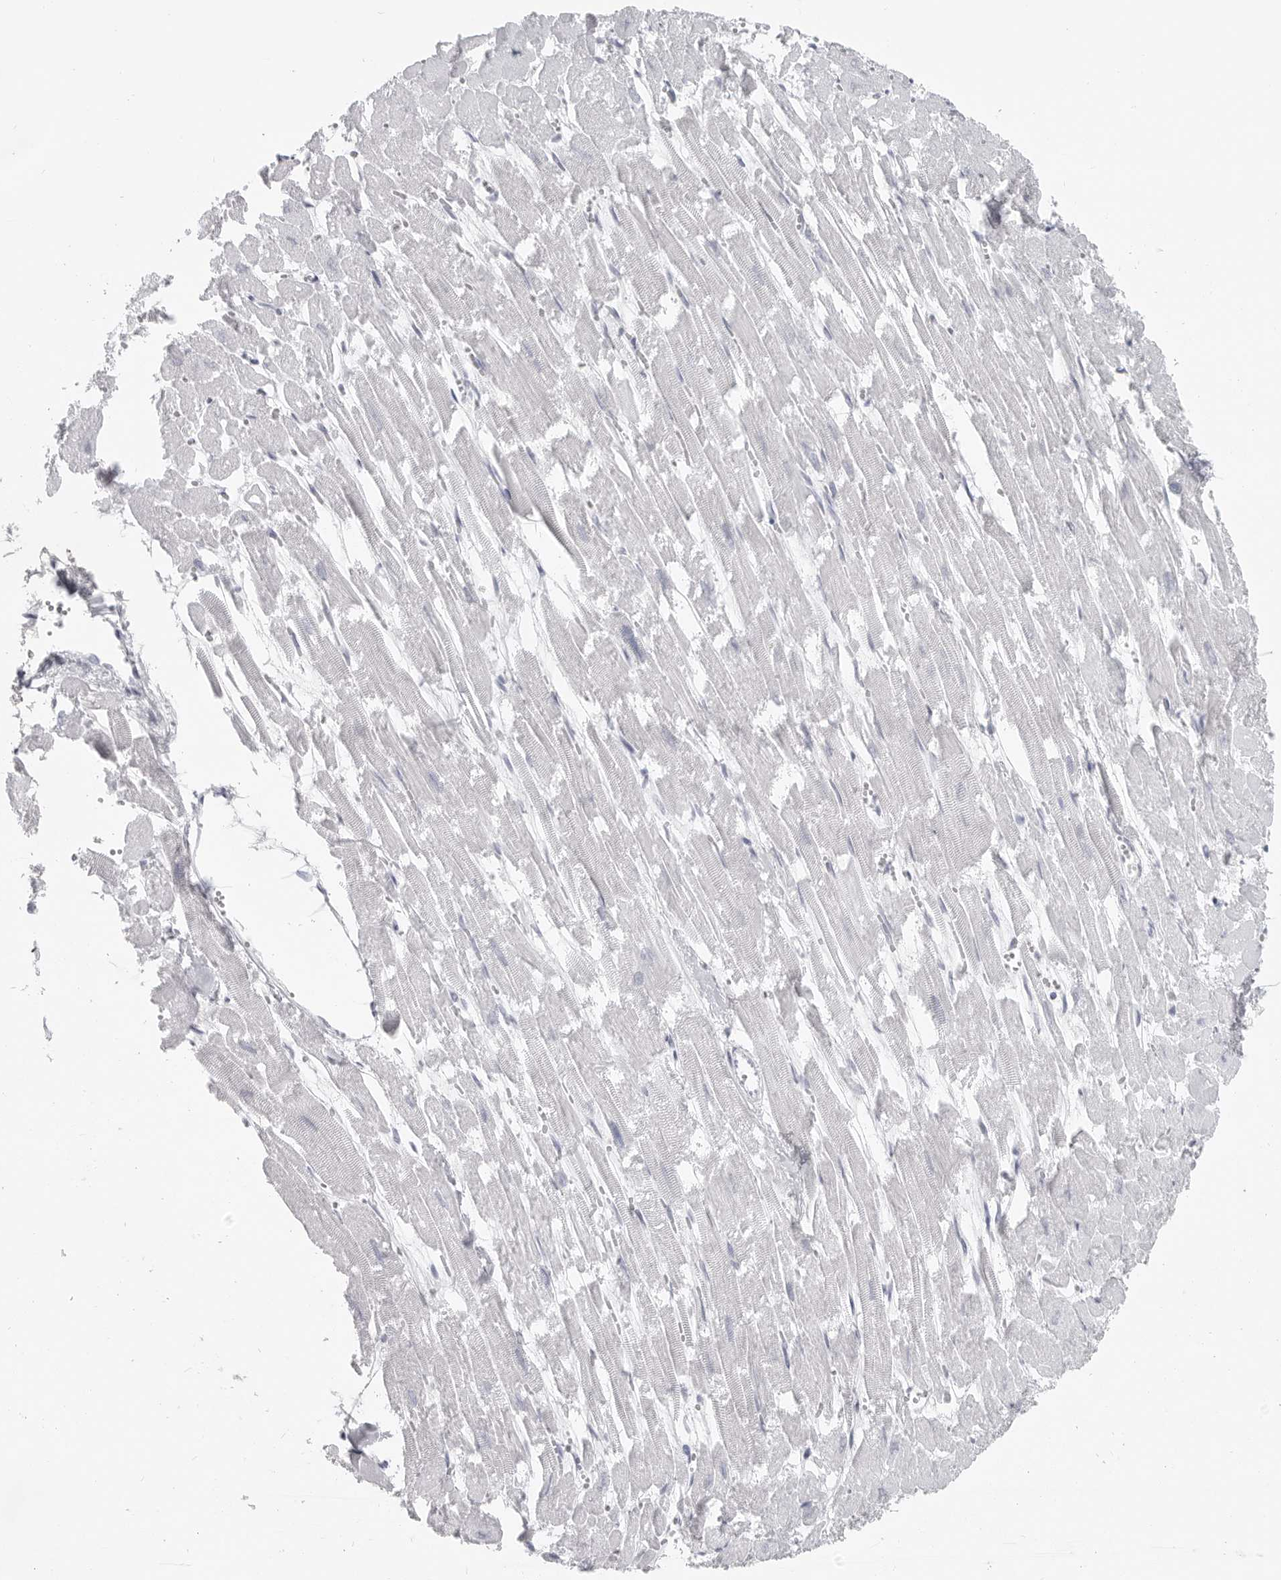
{"staining": {"intensity": "negative", "quantity": "none", "location": "none"}, "tissue": "heart muscle", "cell_type": "Cardiomyocytes", "image_type": "normal", "snomed": [{"axis": "morphology", "description": "Normal tissue, NOS"}, {"axis": "topography", "description": "Heart"}], "caption": "Photomicrograph shows no significant protein positivity in cardiomyocytes of normal heart muscle. The staining was performed using DAB (3,3'-diaminobenzidine) to visualize the protein expression in brown, while the nuclei were stained in blue with hematoxylin (Magnification: 20x).", "gene": "LY6D", "patient": {"sex": "male", "age": 54}}